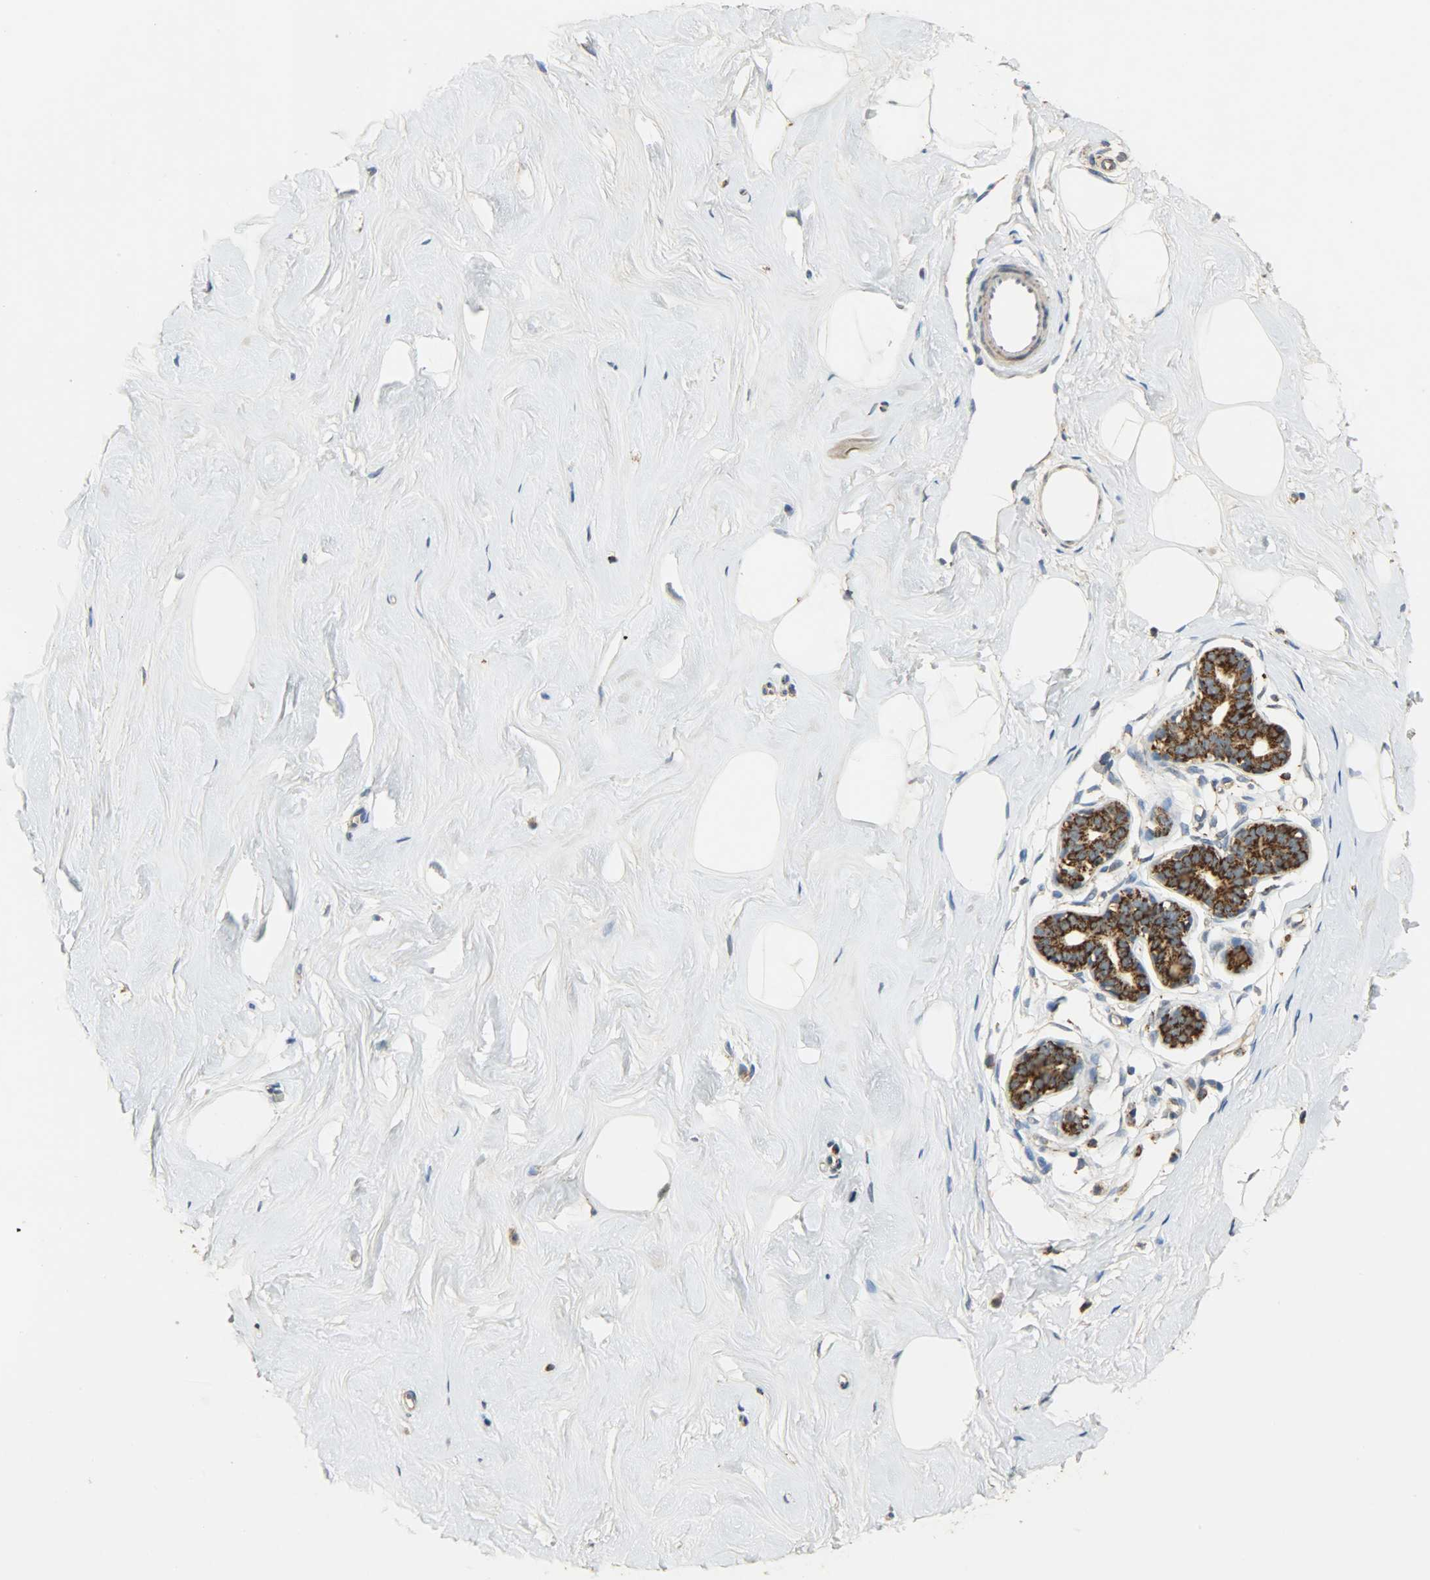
{"staining": {"intensity": "negative", "quantity": "none", "location": "none"}, "tissue": "breast", "cell_type": "Adipocytes", "image_type": "normal", "snomed": [{"axis": "morphology", "description": "Normal tissue, NOS"}, {"axis": "topography", "description": "Breast"}], "caption": "Immunohistochemistry (IHC) histopathology image of normal breast: human breast stained with DAB reveals no significant protein staining in adipocytes.", "gene": "HDHD5", "patient": {"sex": "female", "age": 23}}